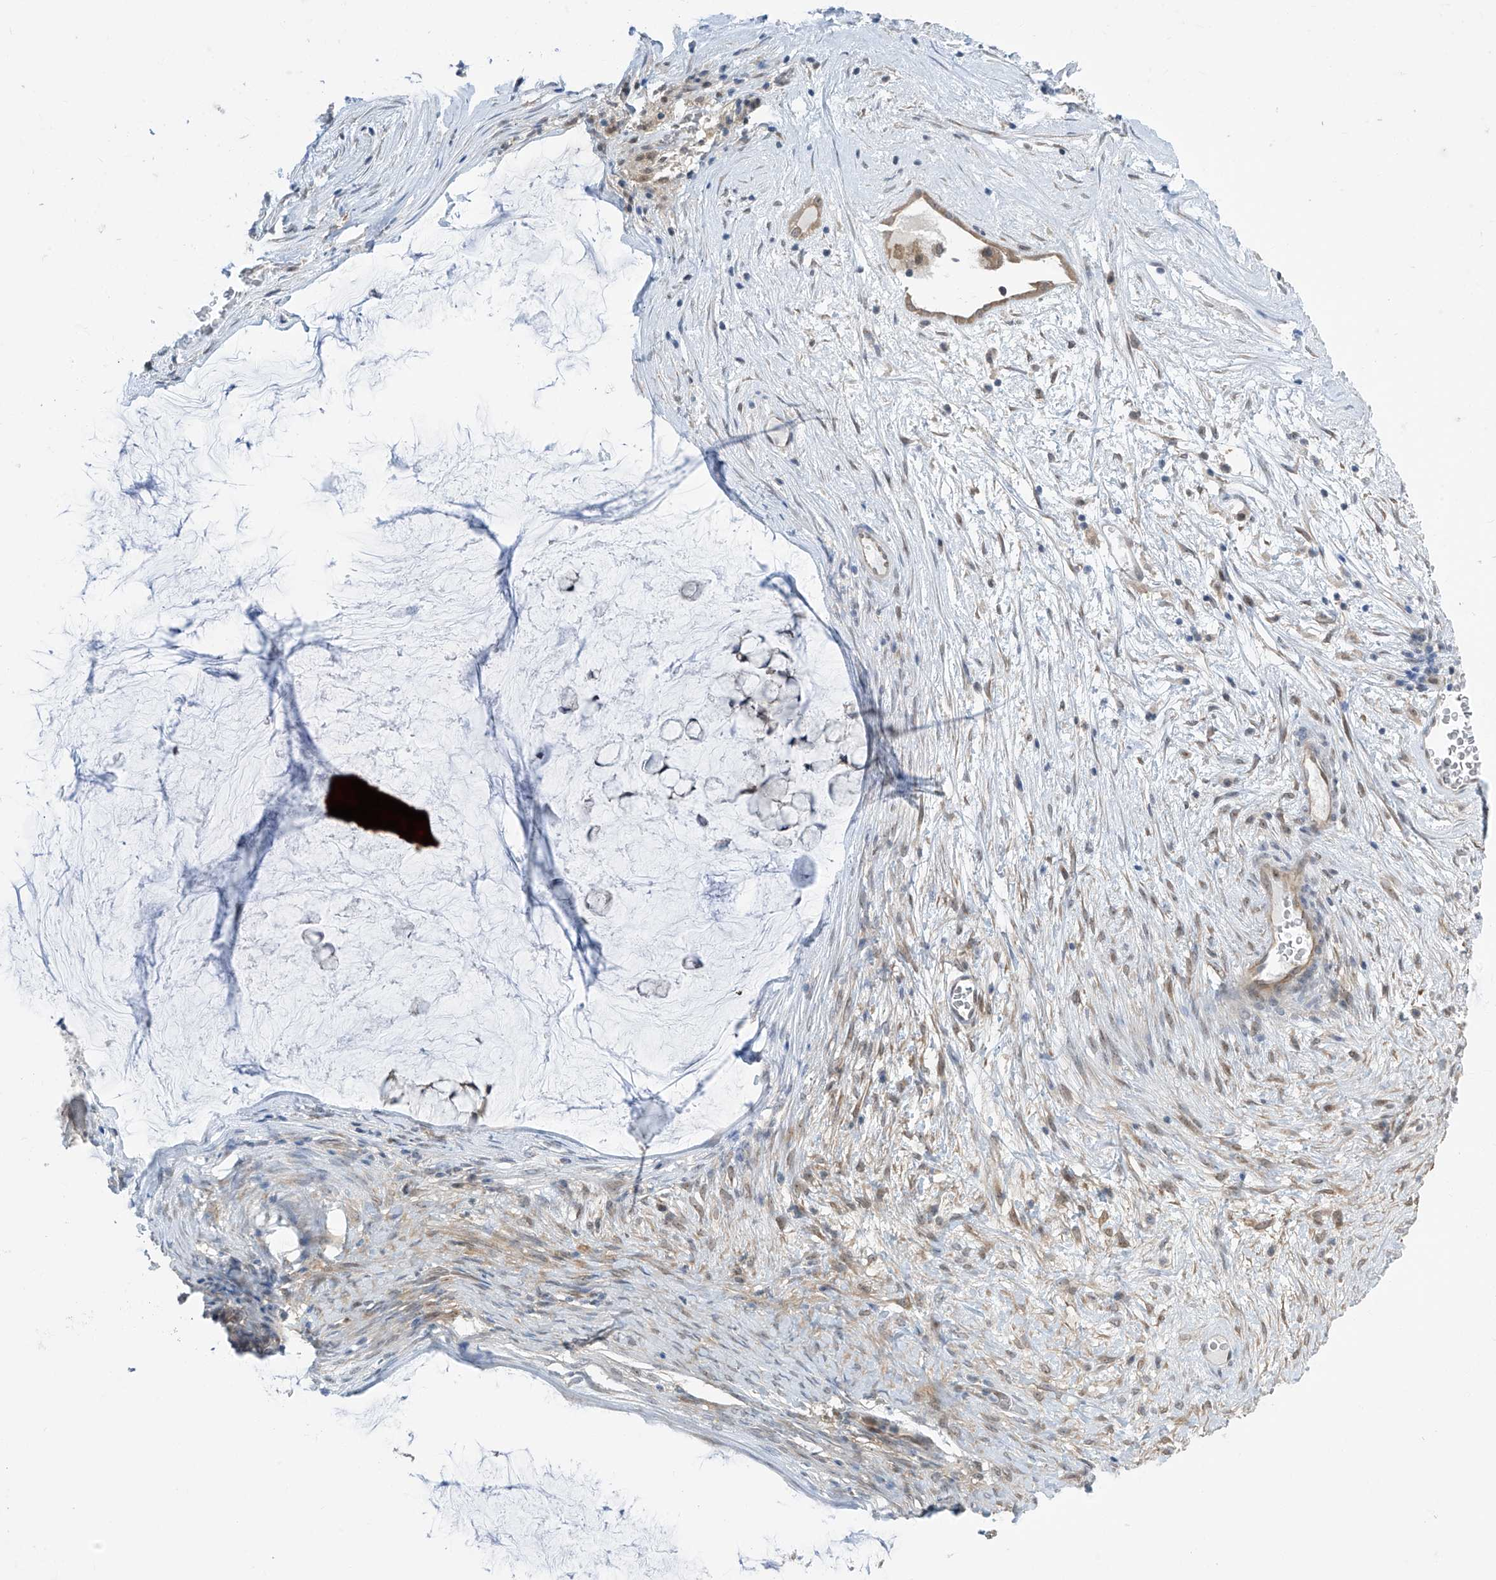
{"staining": {"intensity": "weak", "quantity": "25%-75%", "location": "cytoplasmic/membranous"}, "tissue": "ovarian cancer", "cell_type": "Tumor cells", "image_type": "cancer", "snomed": [{"axis": "morphology", "description": "Cystadenocarcinoma, mucinous, NOS"}, {"axis": "topography", "description": "Ovary"}], "caption": "This is an image of IHC staining of mucinous cystadenocarcinoma (ovarian), which shows weak expression in the cytoplasmic/membranous of tumor cells.", "gene": "TTC38", "patient": {"sex": "female", "age": 42}}